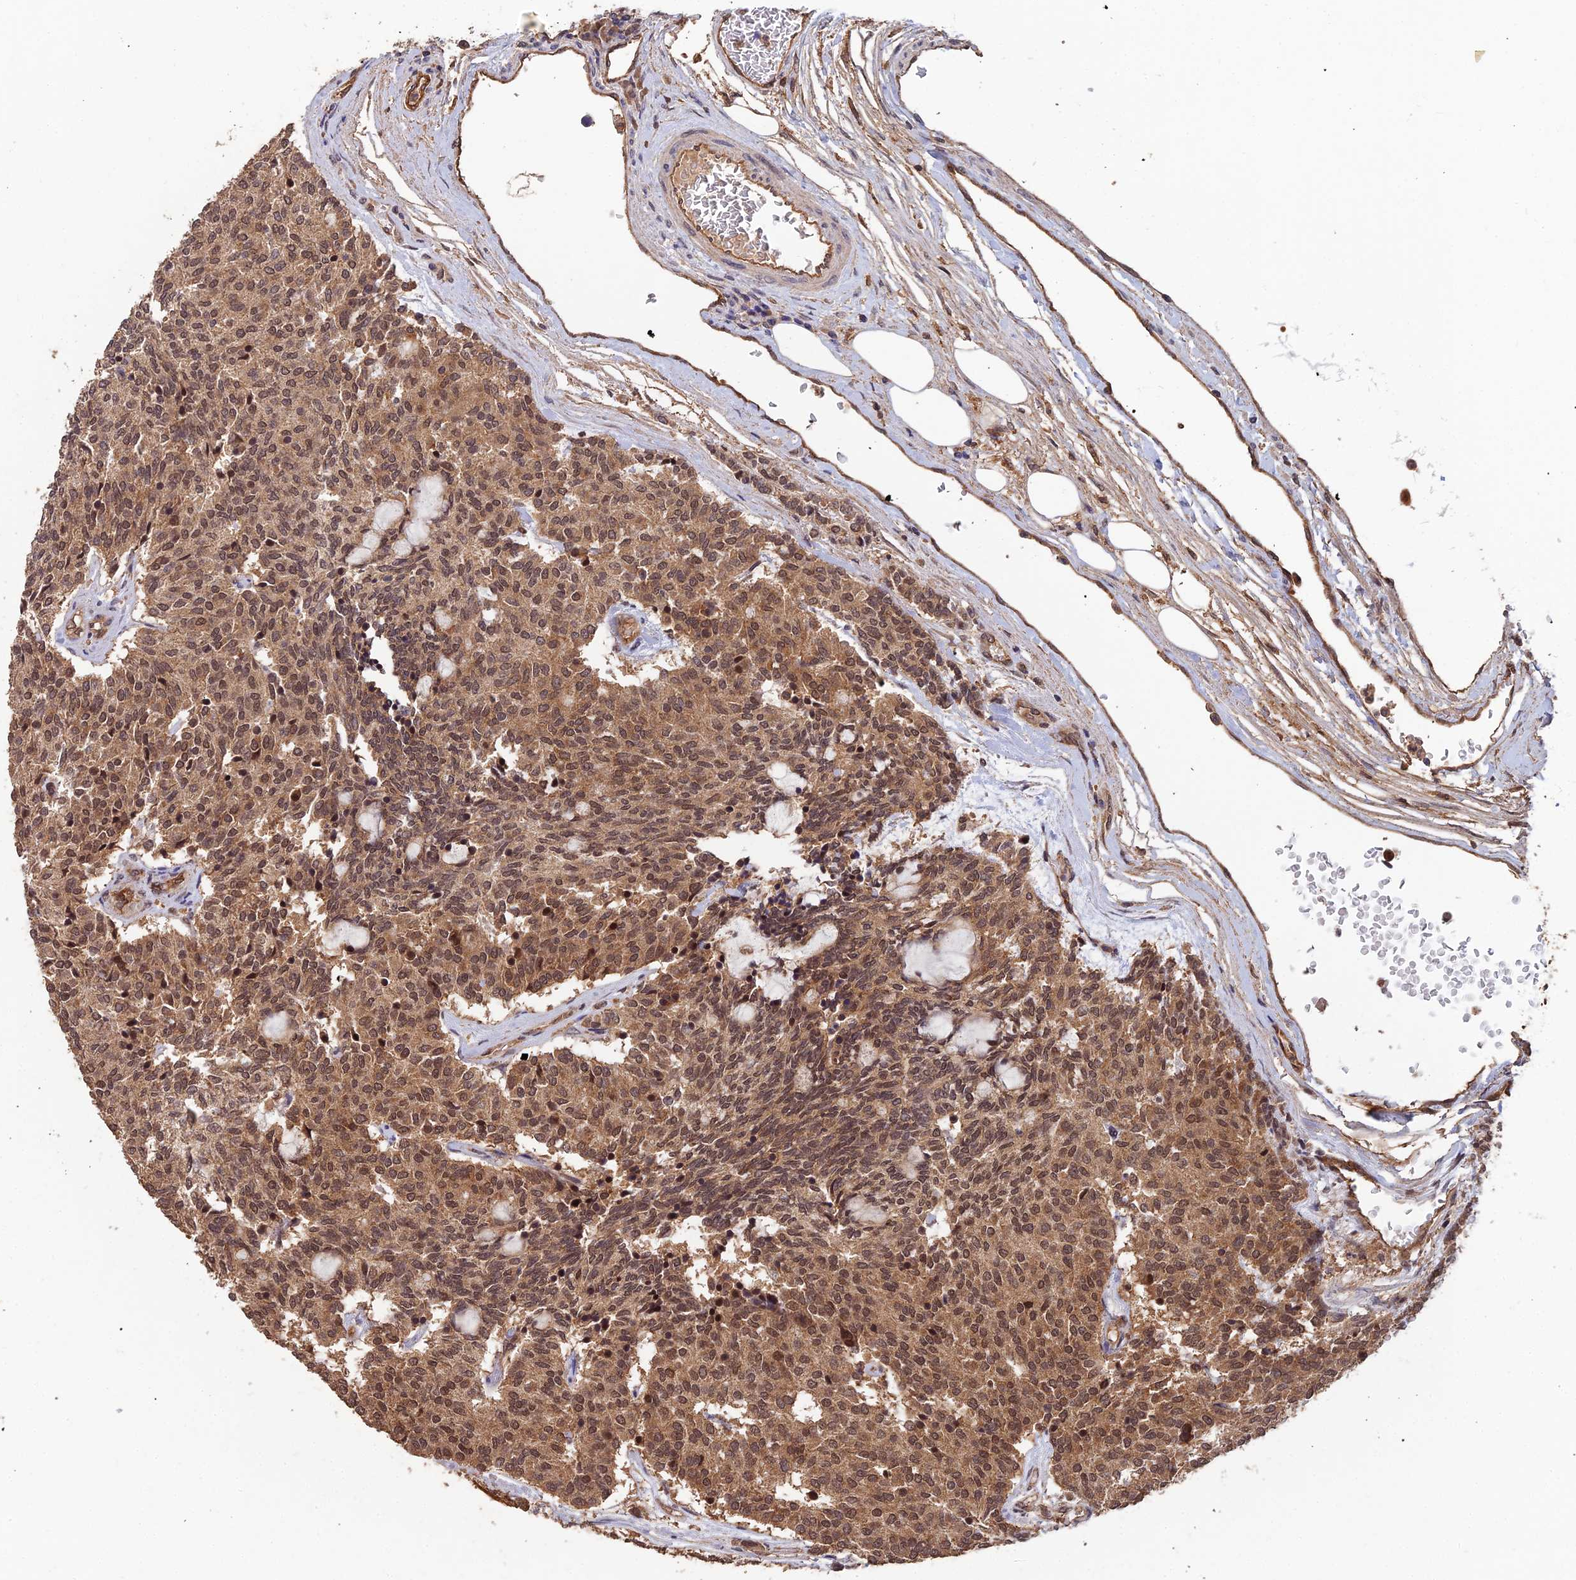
{"staining": {"intensity": "moderate", "quantity": ">75%", "location": "cytoplasmic/membranous,nuclear"}, "tissue": "carcinoid", "cell_type": "Tumor cells", "image_type": "cancer", "snomed": [{"axis": "morphology", "description": "Carcinoid, malignant, NOS"}, {"axis": "topography", "description": "Pancreas"}], "caption": "Carcinoid stained with IHC exhibits moderate cytoplasmic/membranous and nuclear positivity in approximately >75% of tumor cells.", "gene": "RALGAPA2", "patient": {"sex": "female", "age": 54}}